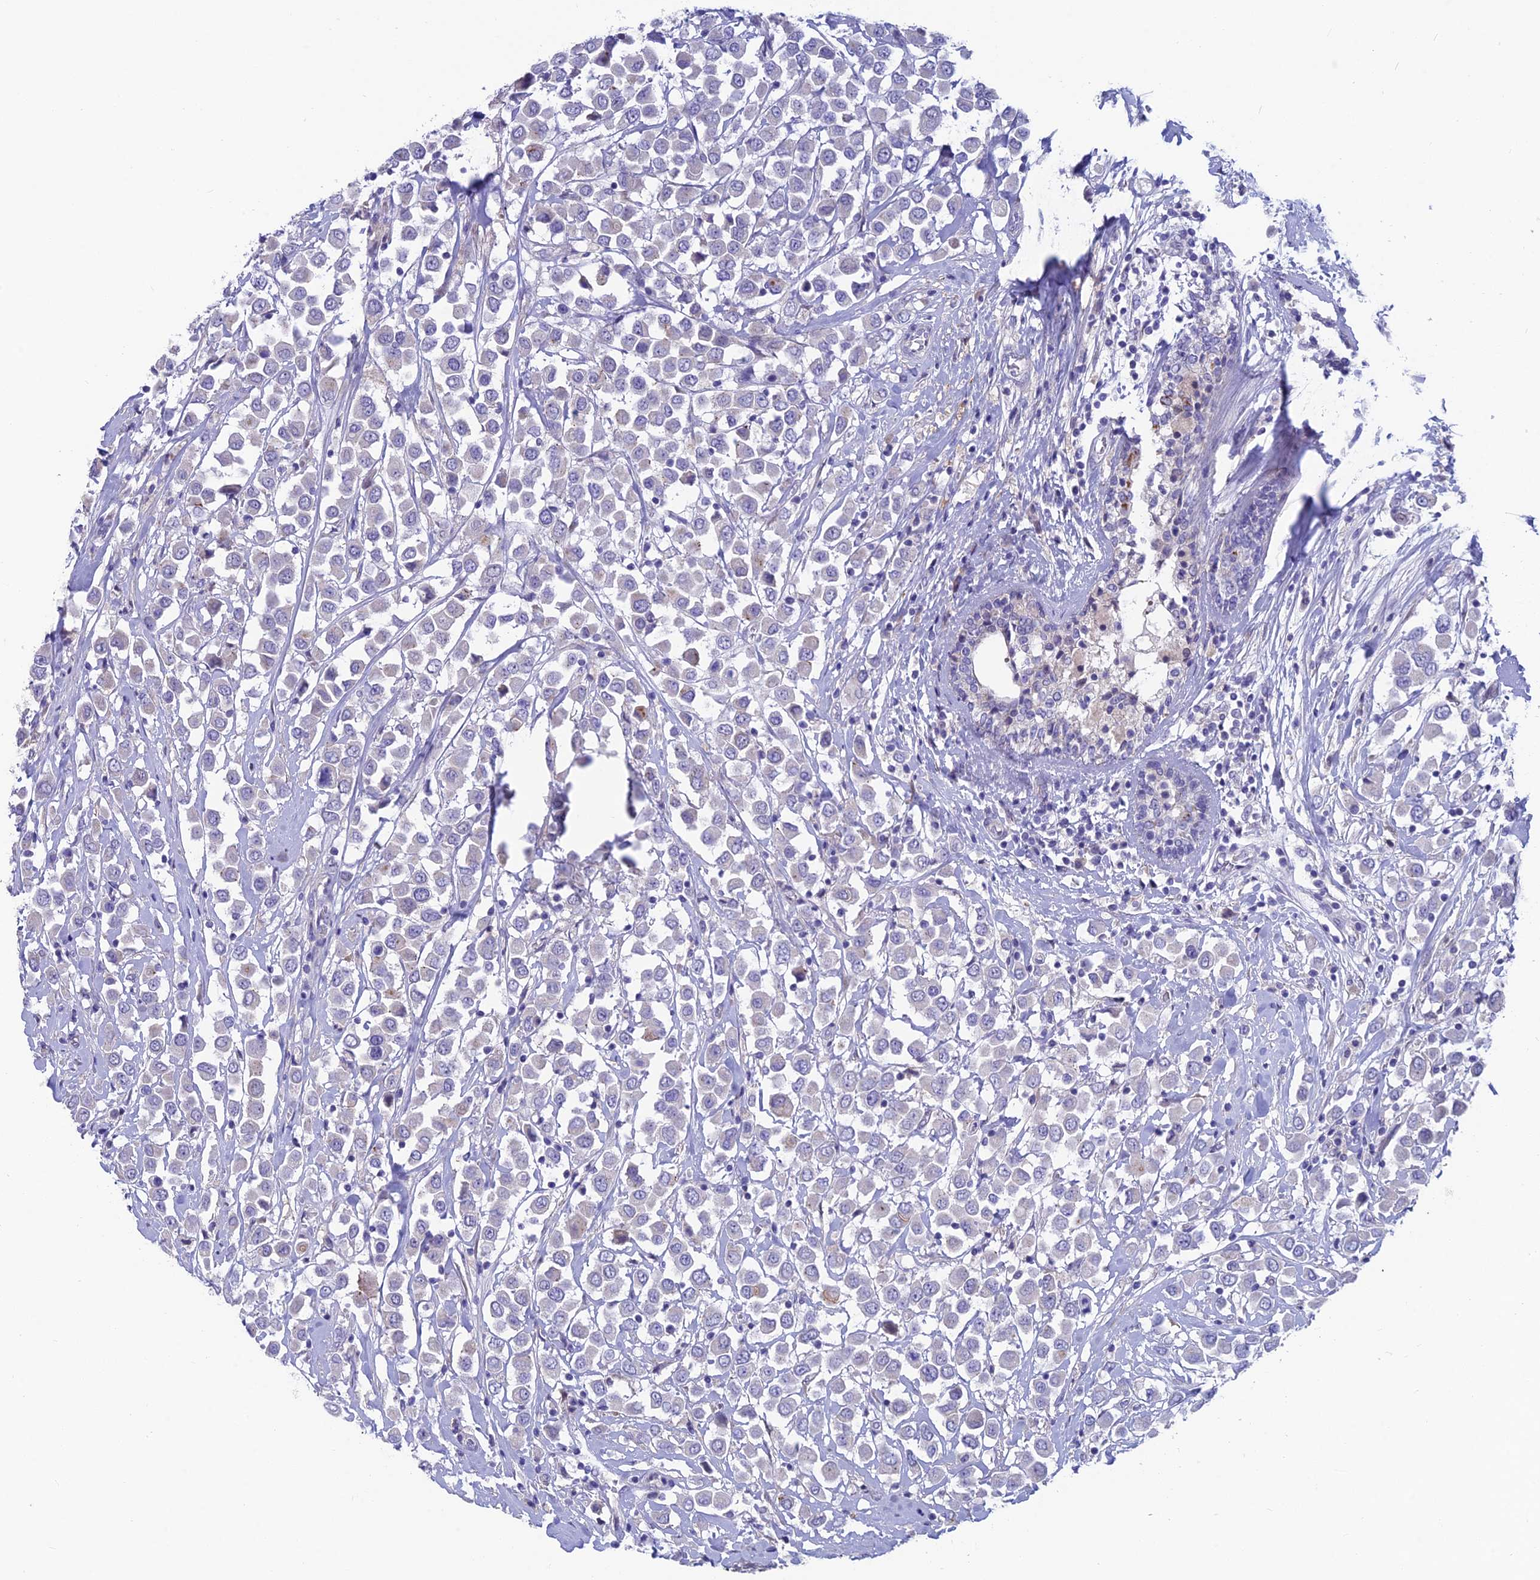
{"staining": {"intensity": "negative", "quantity": "none", "location": "none"}, "tissue": "breast cancer", "cell_type": "Tumor cells", "image_type": "cancer", "snomed": [{"axis": "morphology", "description": "Duct carcinoma"}, {"axis": "topography", "description": "Breast"}], "caption": "This is an IHC photomicrograph of infiltrating ductal carcinoma (breast). There is no staining in tumor cells.", "gene": "XPO7", "patient": {"sex": "female", "age": 61}}